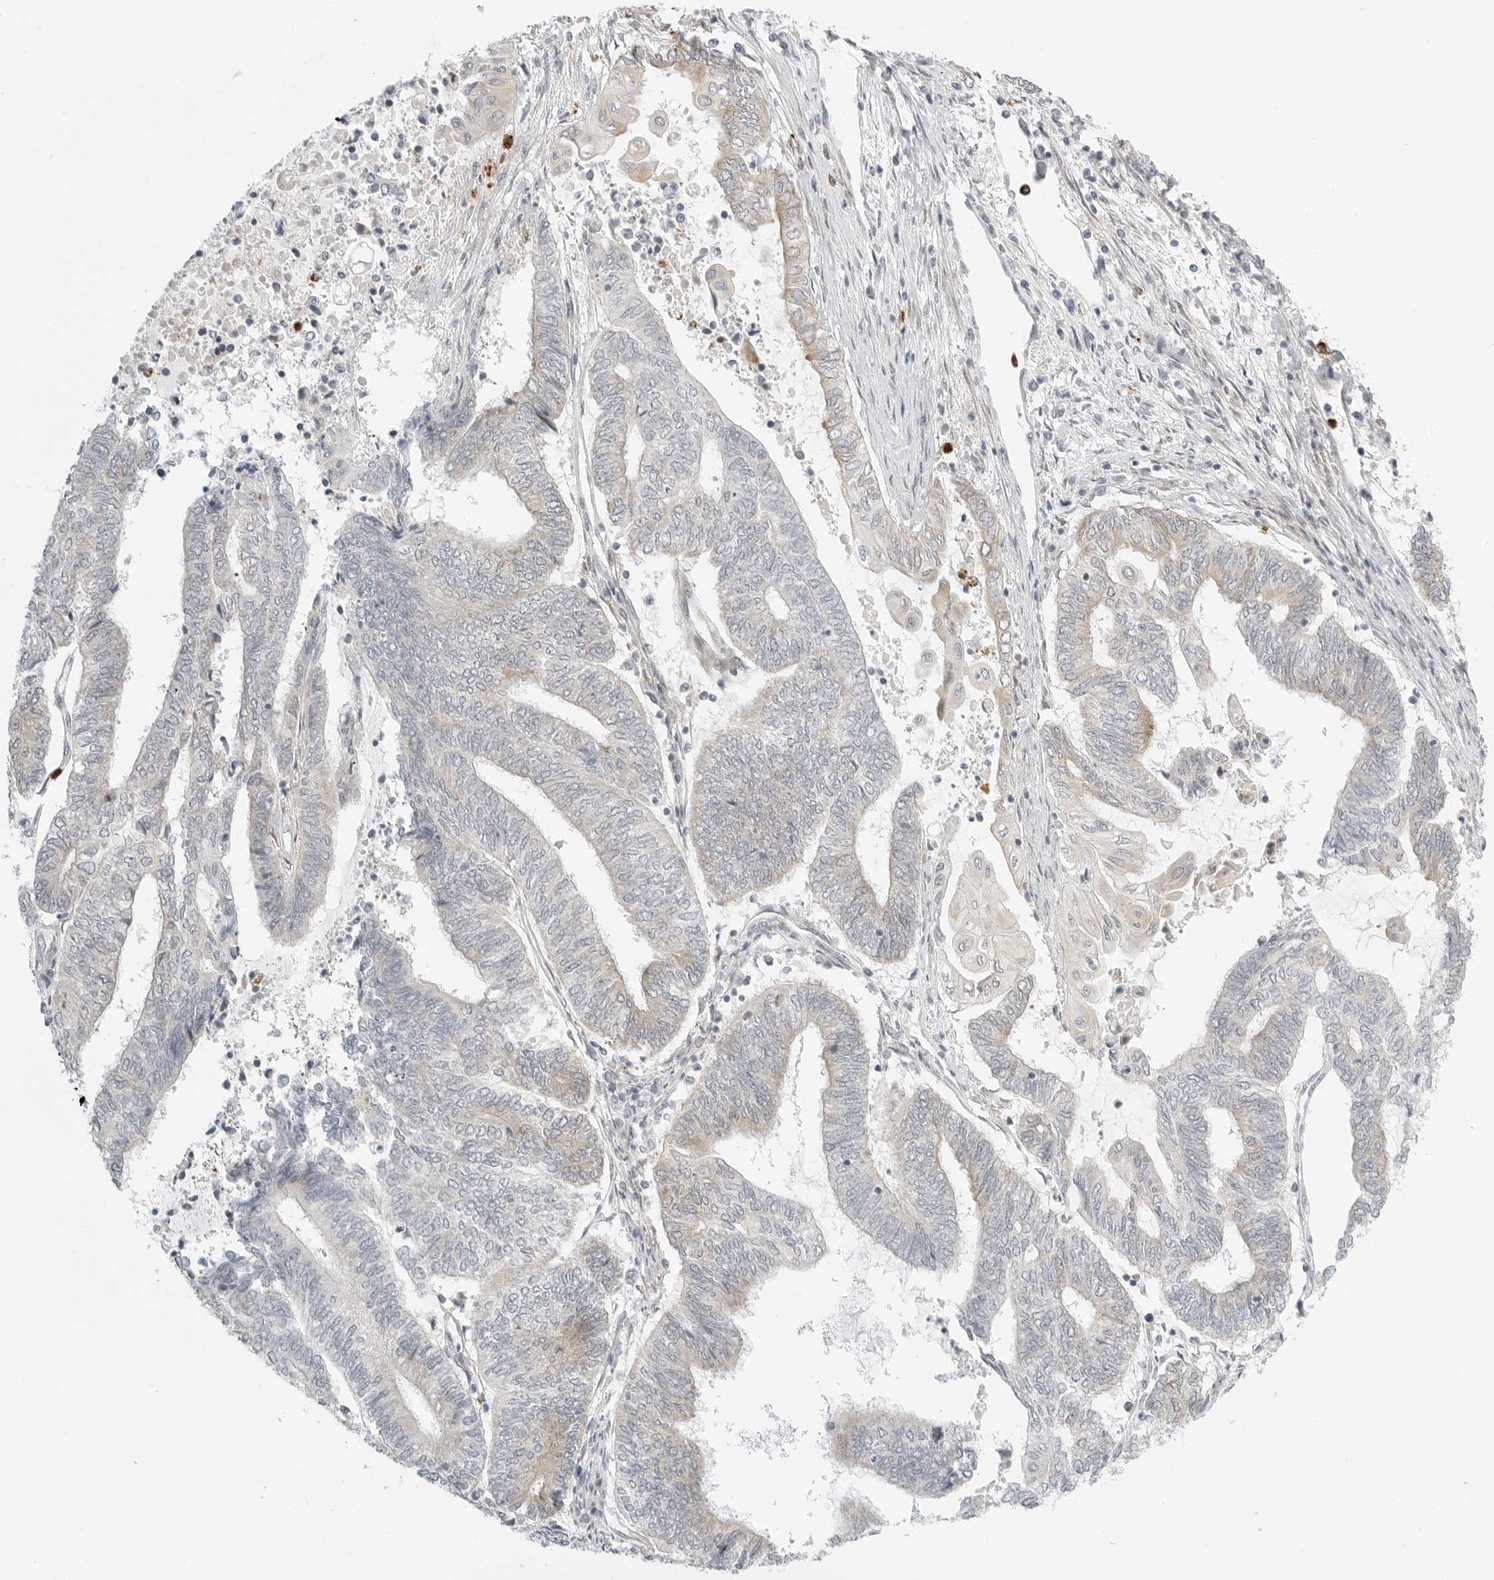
{"staining": {"intensity": "weak", "quantity": "25%-75%", "location": "cytoplasmic/membranous"}, "tissue": "endometrial cancer", "cell_type": "Tumor cells", "image_type": "cancer", "snomed": [{"axis": "morphology", "description": "Adenocarcinoma, NOS"}, {"axis": "topography", "description": "Uterus"}, {"axis": "topography", "description": "Endometrium"}], "caption": "The micrograph reveals a brown stain indicating the presence of a protein in the cytoplasmic/membranous of tumor cells in adenocarcinoma (endometrial).", "gene": "DSCC1", "patient": {"sex": "female", "age": 70}}